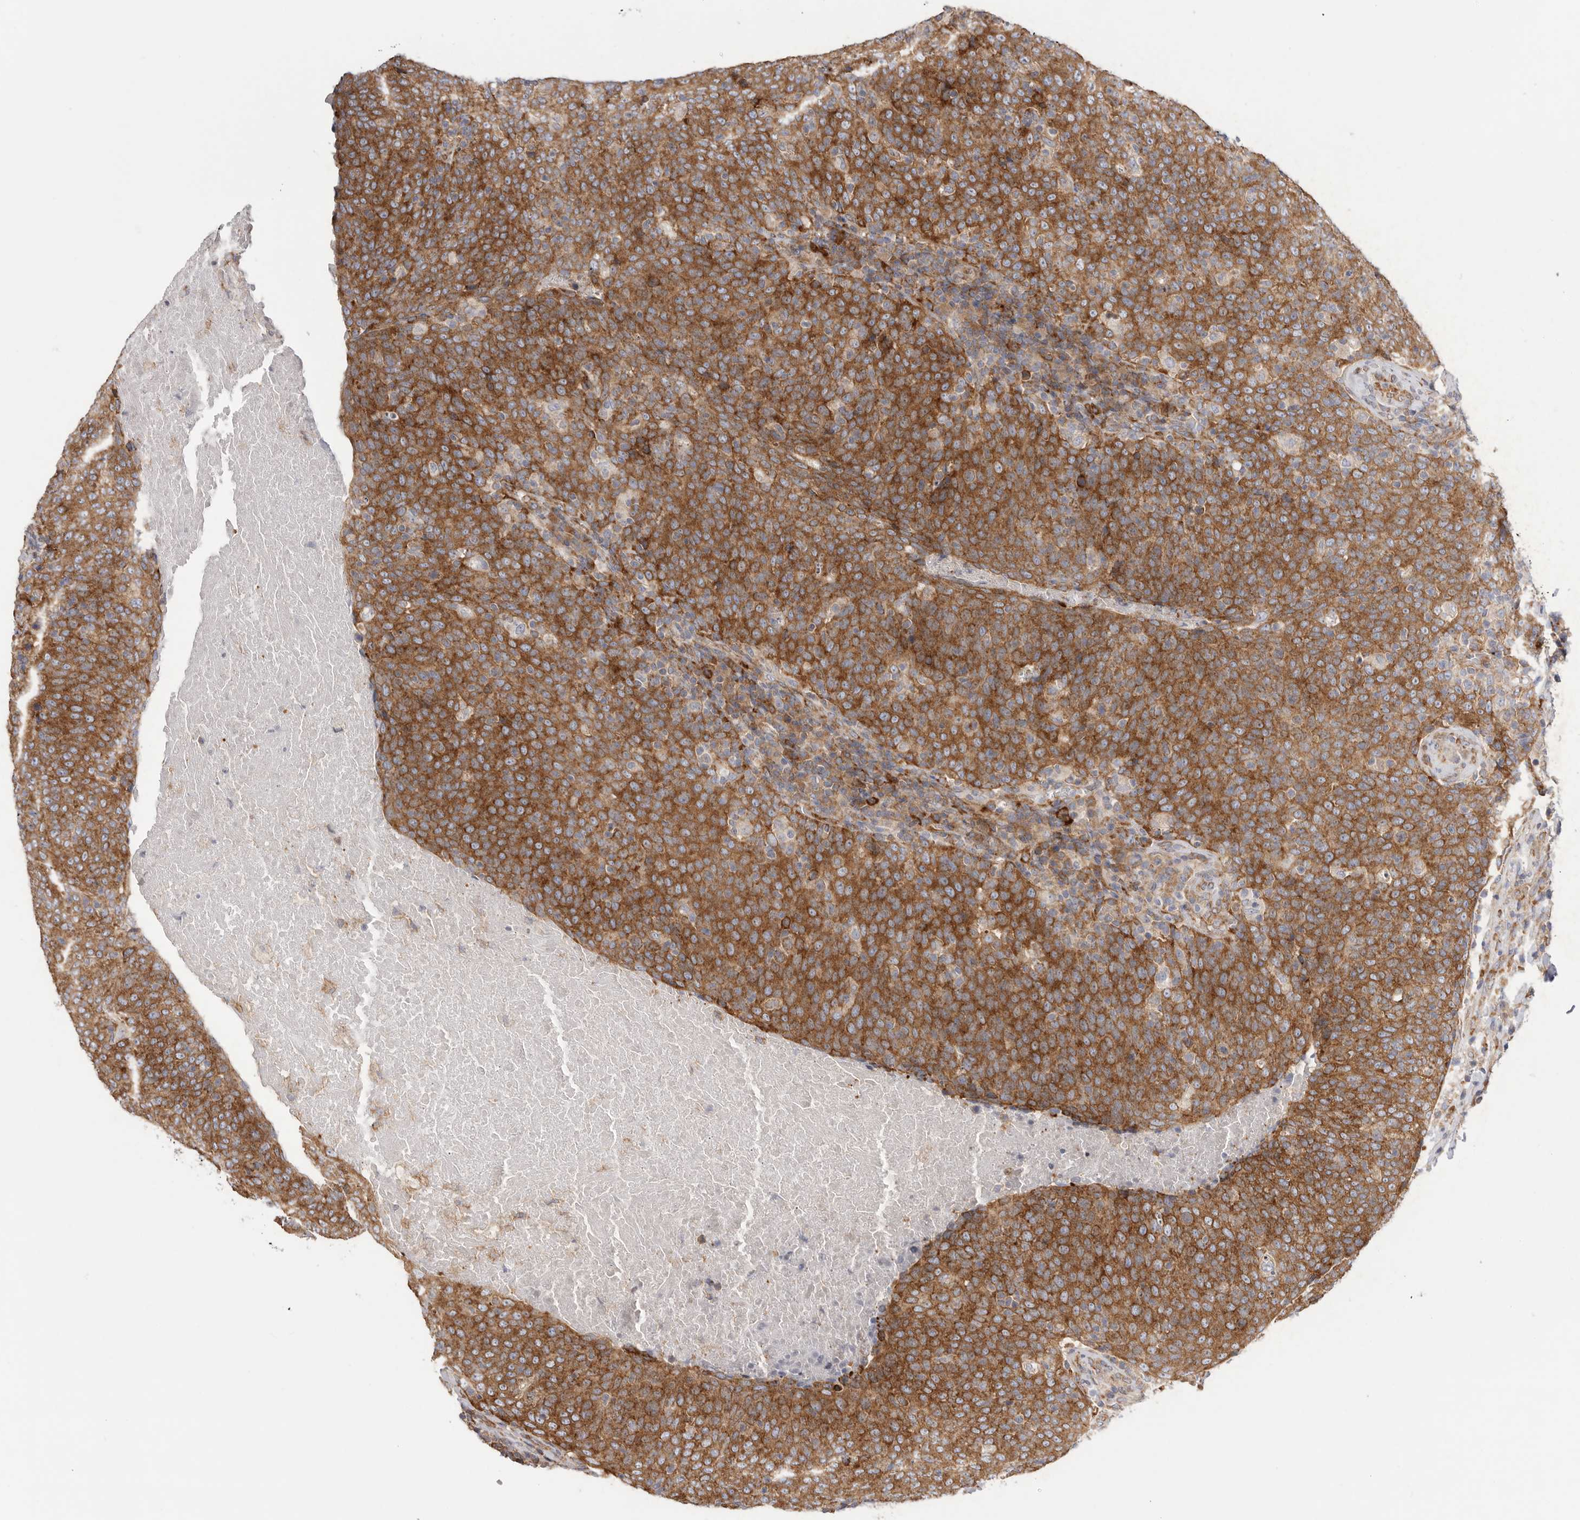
{"staining": {"intensity": "strong", "quantity": ">75%", "location": "cytoplasmic/membranous"}, "tissue": "head and neck cancer", "cell_type": "Tumor cells", "image_type": "cancer", "snomed": [{"axis": "morphology", "description": "Squamous cell carcinoma, NOS"}, {"axis": "morphology", "description": "Squamous cell carcinoma, metastatic, NOS"}, {"axis": "topography", "description": "Lymph node"}, {"axis": "topography", "description": "Head-Neck"}], "caption": "Strong cytoplasmic/membranous protein staining is identified in approximately >75% of tumor cells in head and neck cancer. Using DAB (3,3'-diaminobenzidine) (brown) and hematoxylin (blue) stains, captured at high magnification using brightfield microscopy.", "gene": "SERBP1", "patient": {"sex": "male", "age": 62}}